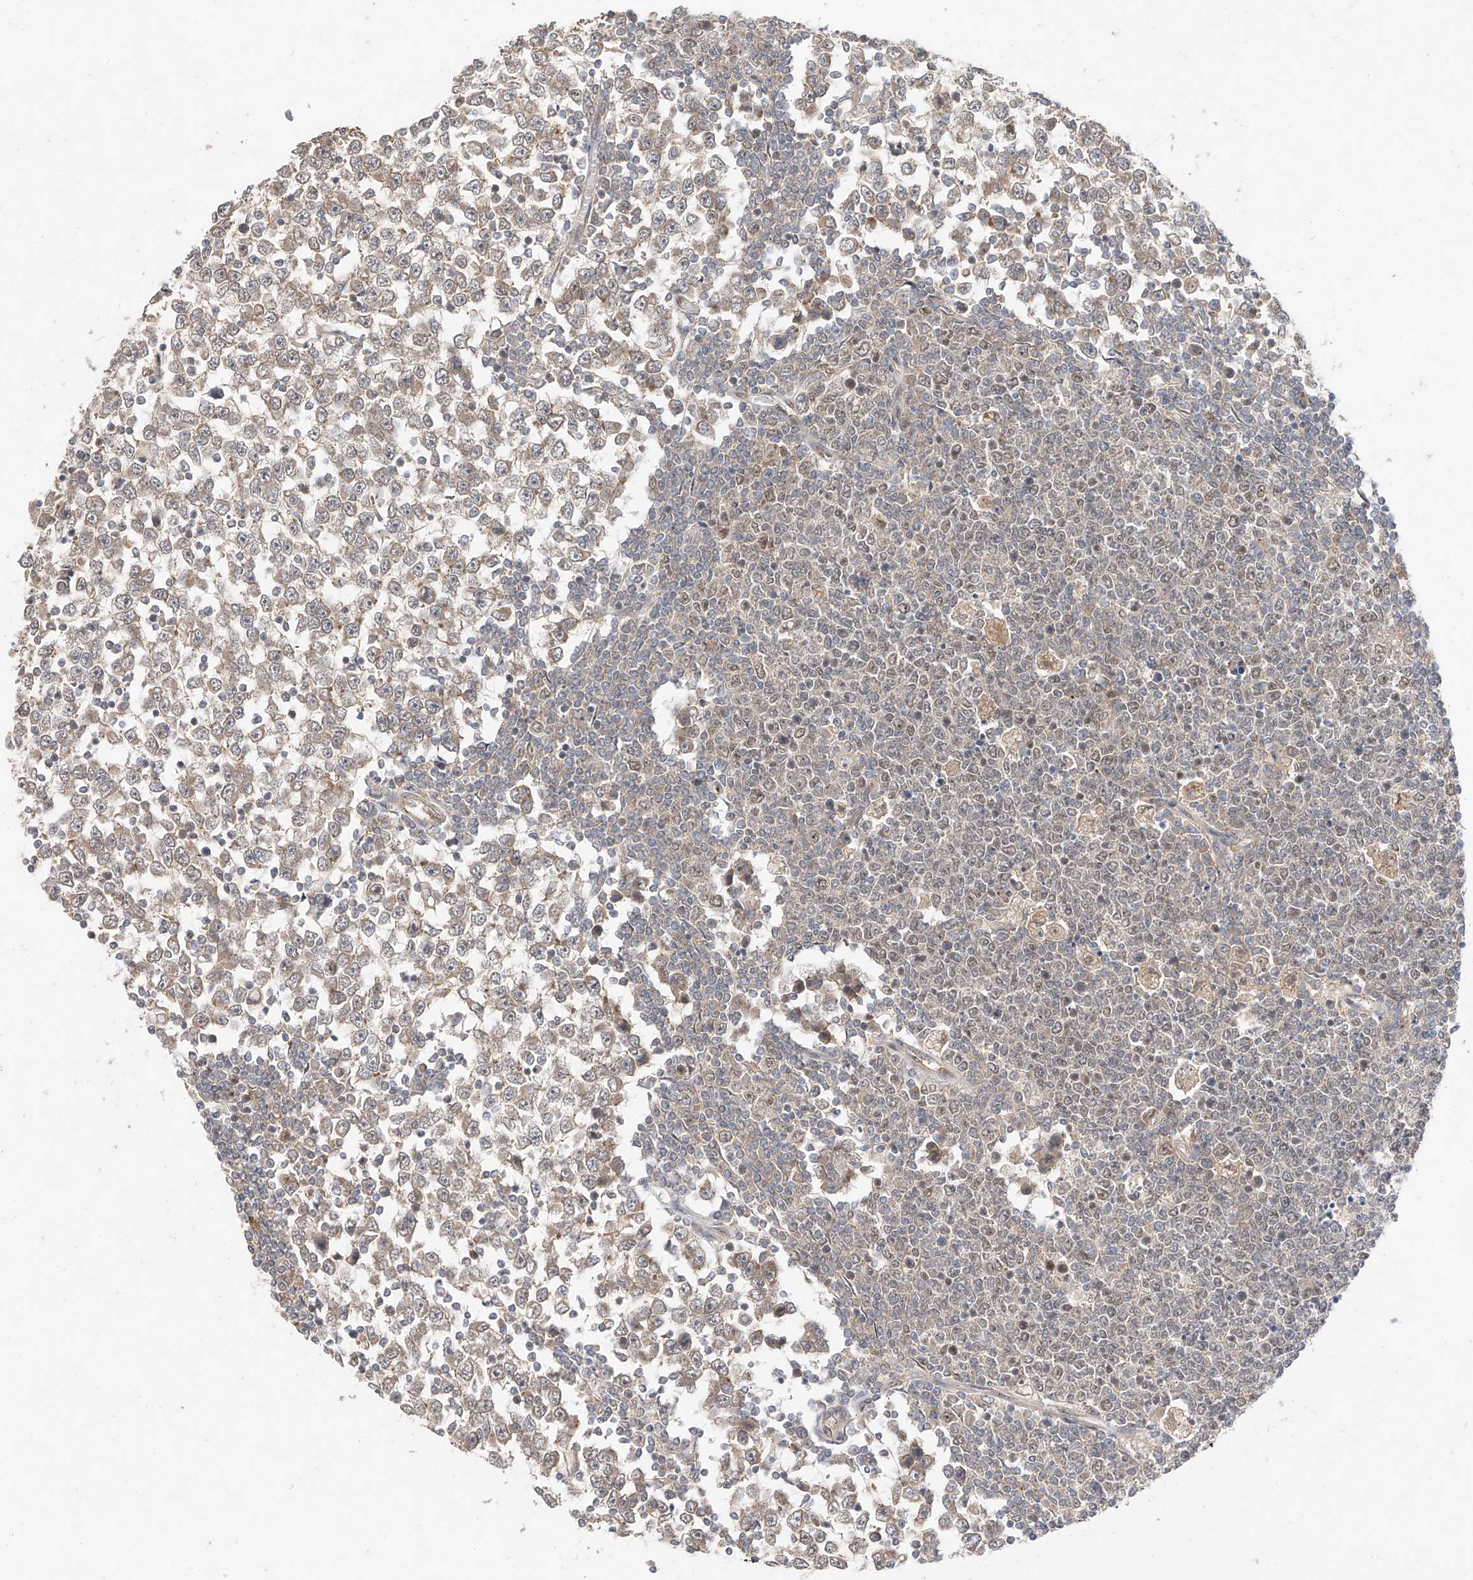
{"staining": {"intensity": "weak", "quantity": "25%-75%", "location": "cytoplasmic/membranous"}, "tissue": "testis cancer", "cell_type": "Tumor cells", "image_type": "cancer", "snomed": [{"axis": "morphology", "description": "Seminoma, NOS"}, {"axis": "topography", "description": "Testis"}], "caption": "IHC image of neoplastic tissue: human seminoma (testis) stained using IHC demonstrates low levels of weak protein expression localized specifically in the cytoplasmic/membranous of tumor cells, appearing as a cytoplasmic/membranous brown color.", "gene": "MRTFA", "patient": {"sex": "male", "age": 65}}